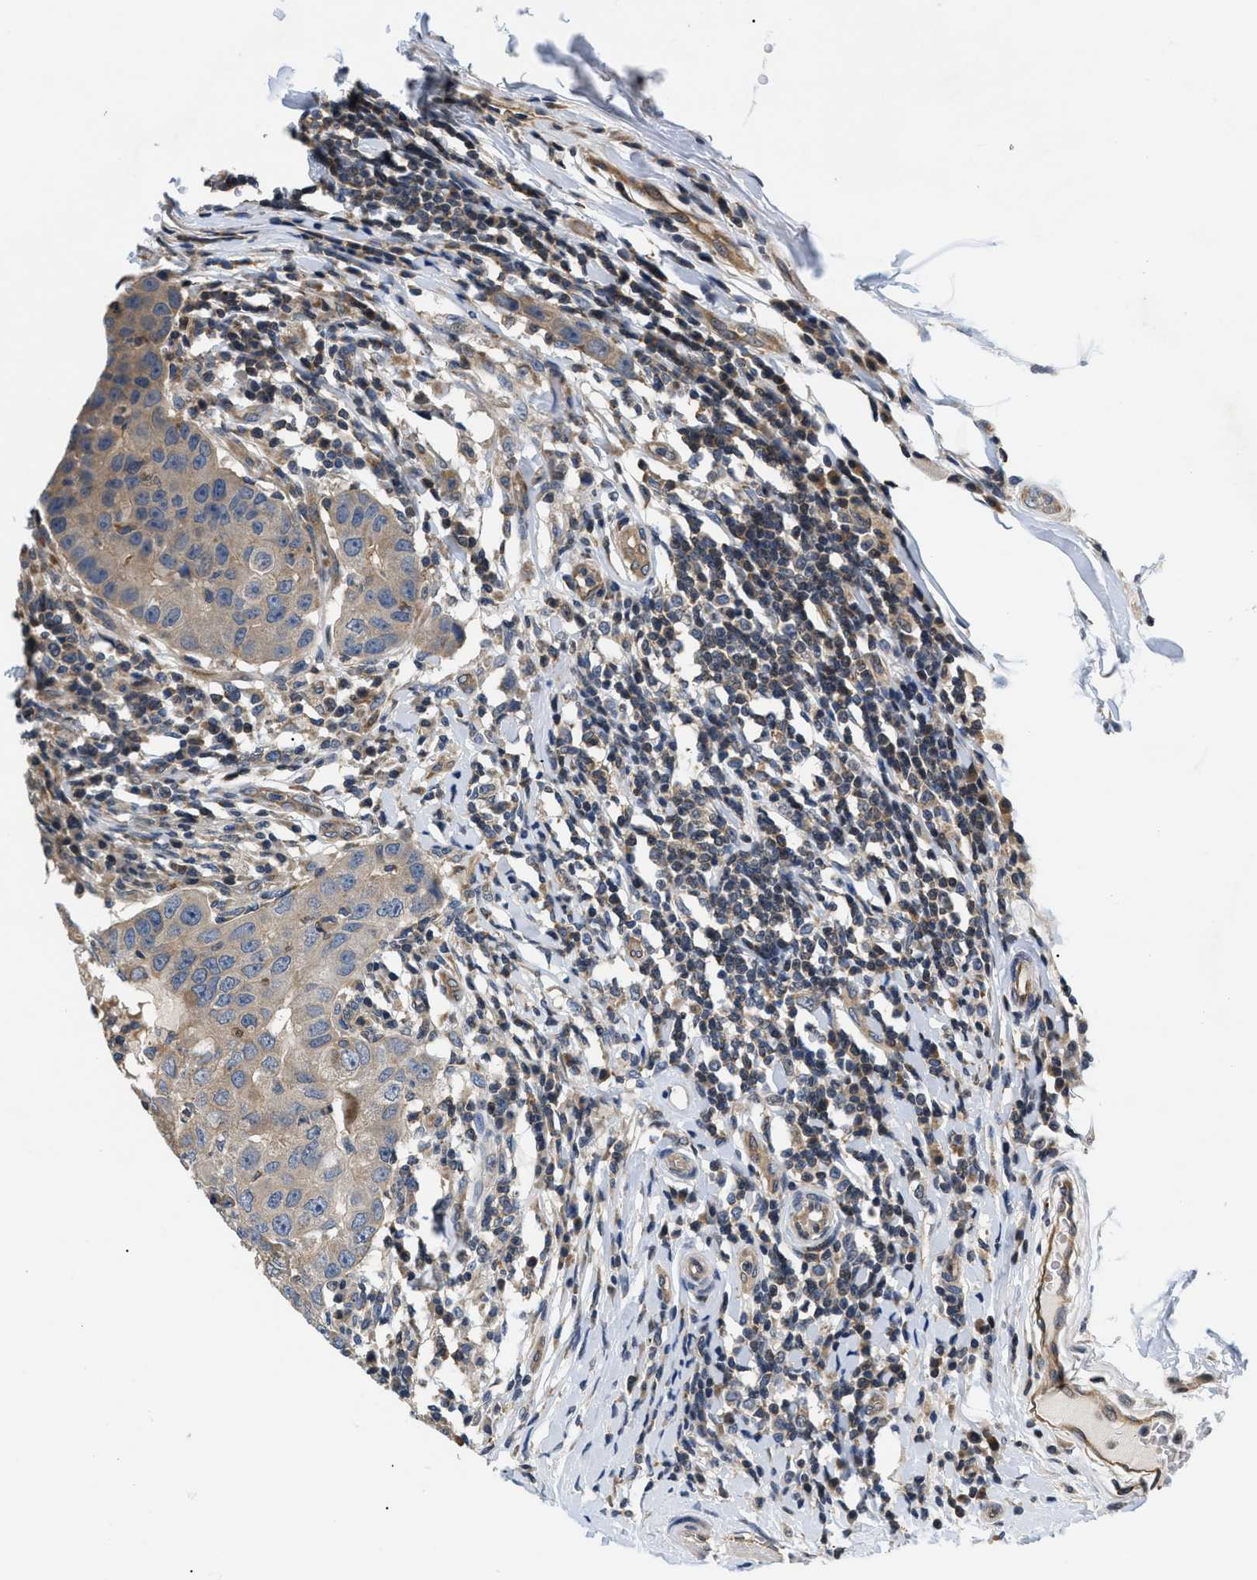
{"staining": {"intensity": "moderate", "quantity": "<25%", "location": "cytoplasmic/membranous"}, "tissue": "breast cancer", "cell_type": "Tumor cells", "image_type": "cancer", "snomed": [{"axis": "morphology", "description": "Duct carcinoma"}, {"axis": "topography", "description": "Breast"}], "caption": "Infiltrating ductal carcinoma (breast) stained for a protein reveals moderate cytoplasmic/membranous positivity in tumor cells.", "gene": "HMGCR", "patient": {"sex": "female", "age": 27}}